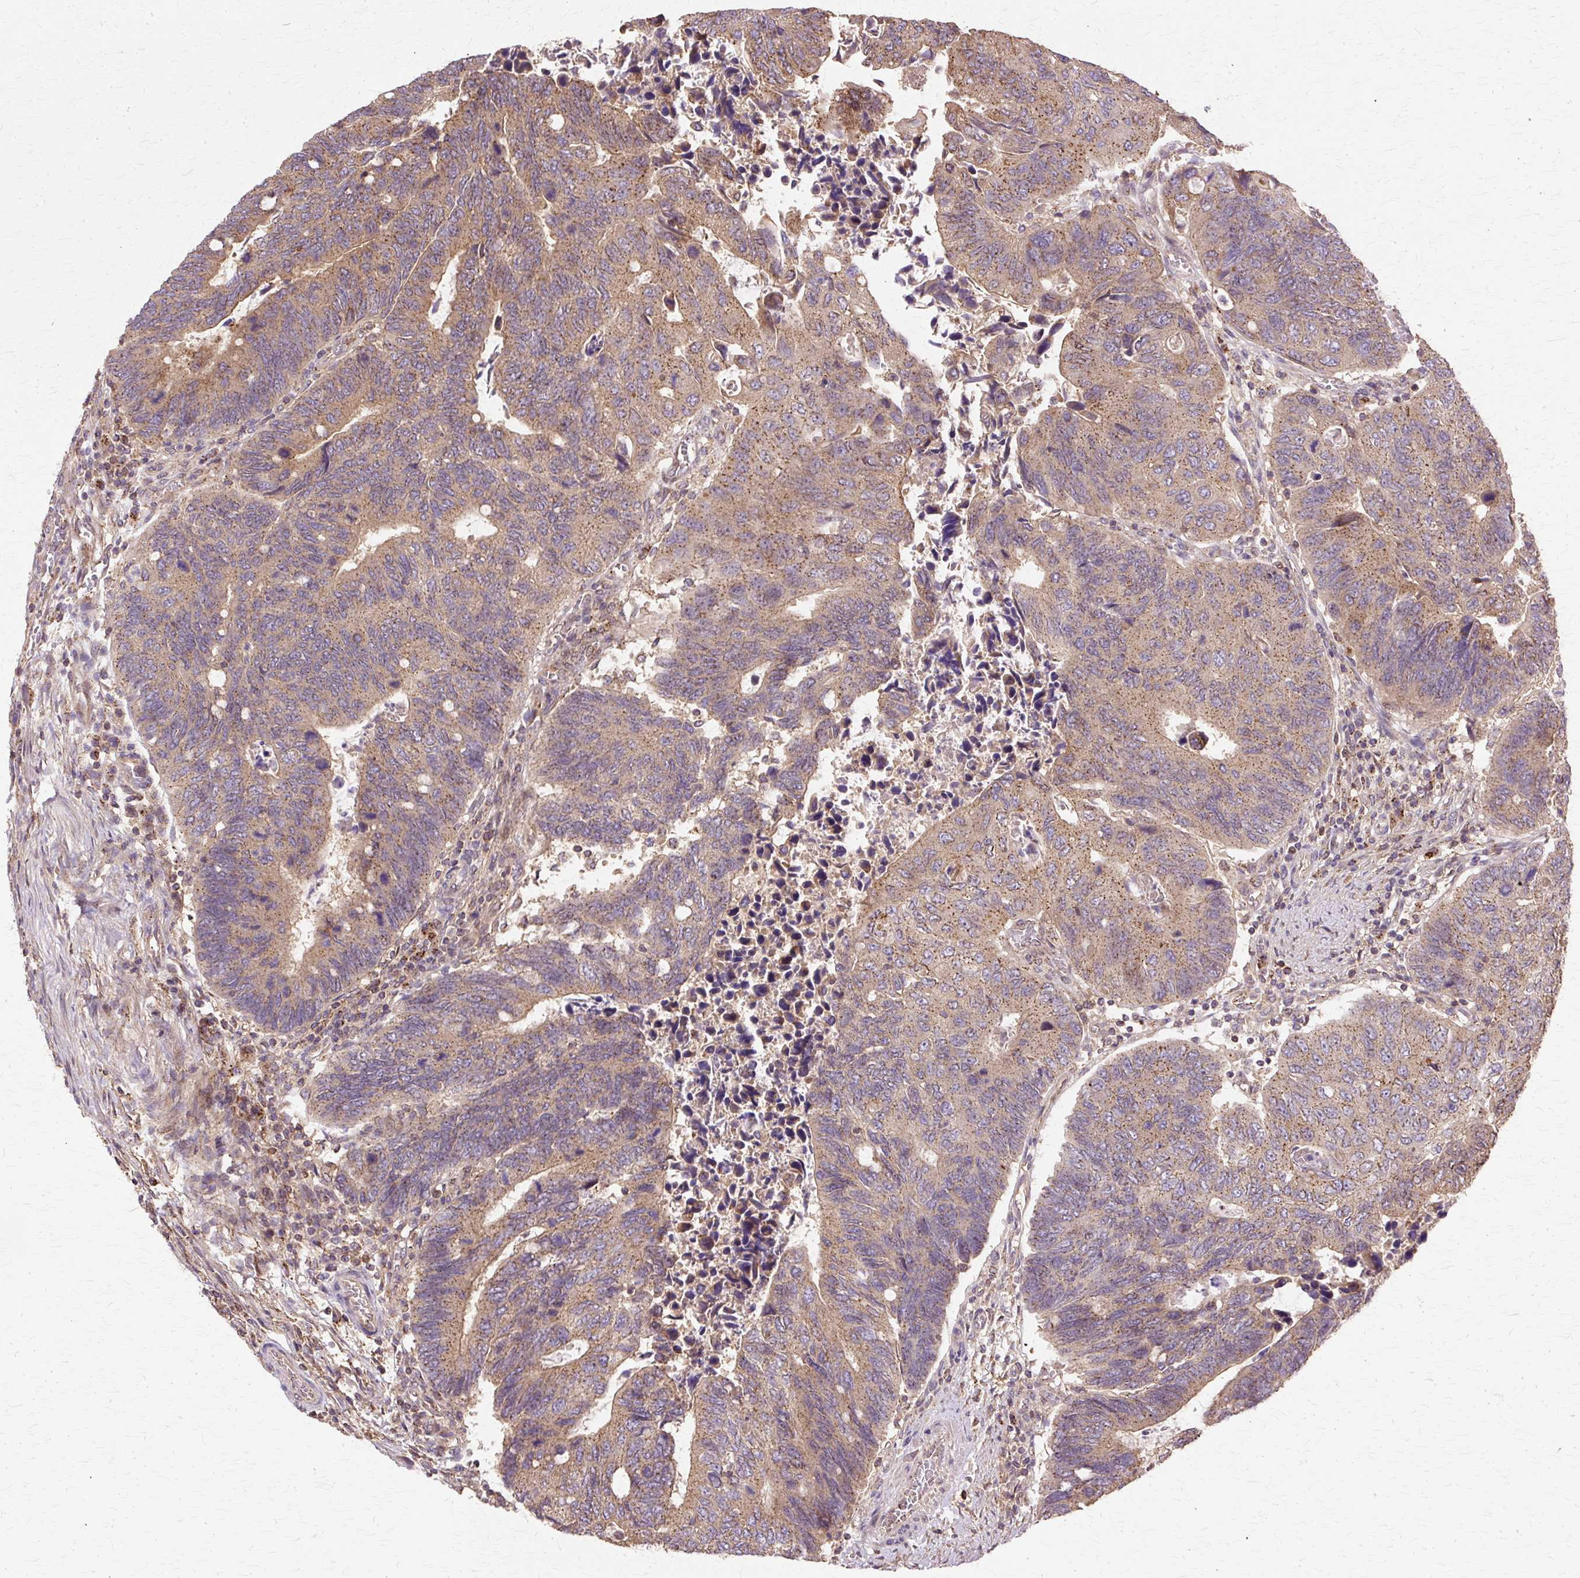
{"staining": {"intensity": "moderate", "quantity": ">75%", "location": "cytoplasmic/membranous"}, "tissue": "colorectal cancer", "cell_type": "Tumor cells", "image_type": "cancer", "snomed": [{"axis": "morphology", "description": "Adenocarcinoma, NOS"}, {"axis": "topography", "description": "Colon"}], "caption": "Immunohistochemical staining of adenocarcinoma (colorectal) exhibits medium levels of moderate cytoplasmic/membranous protein positivity in about >75% of tumor cells. (Stains: DAB in brown, nuclei in blue, Microscopy: brightfield microscopy at high magnification).", "gene": "COPB1", "patient": {"sex": "male", "age": 87}}